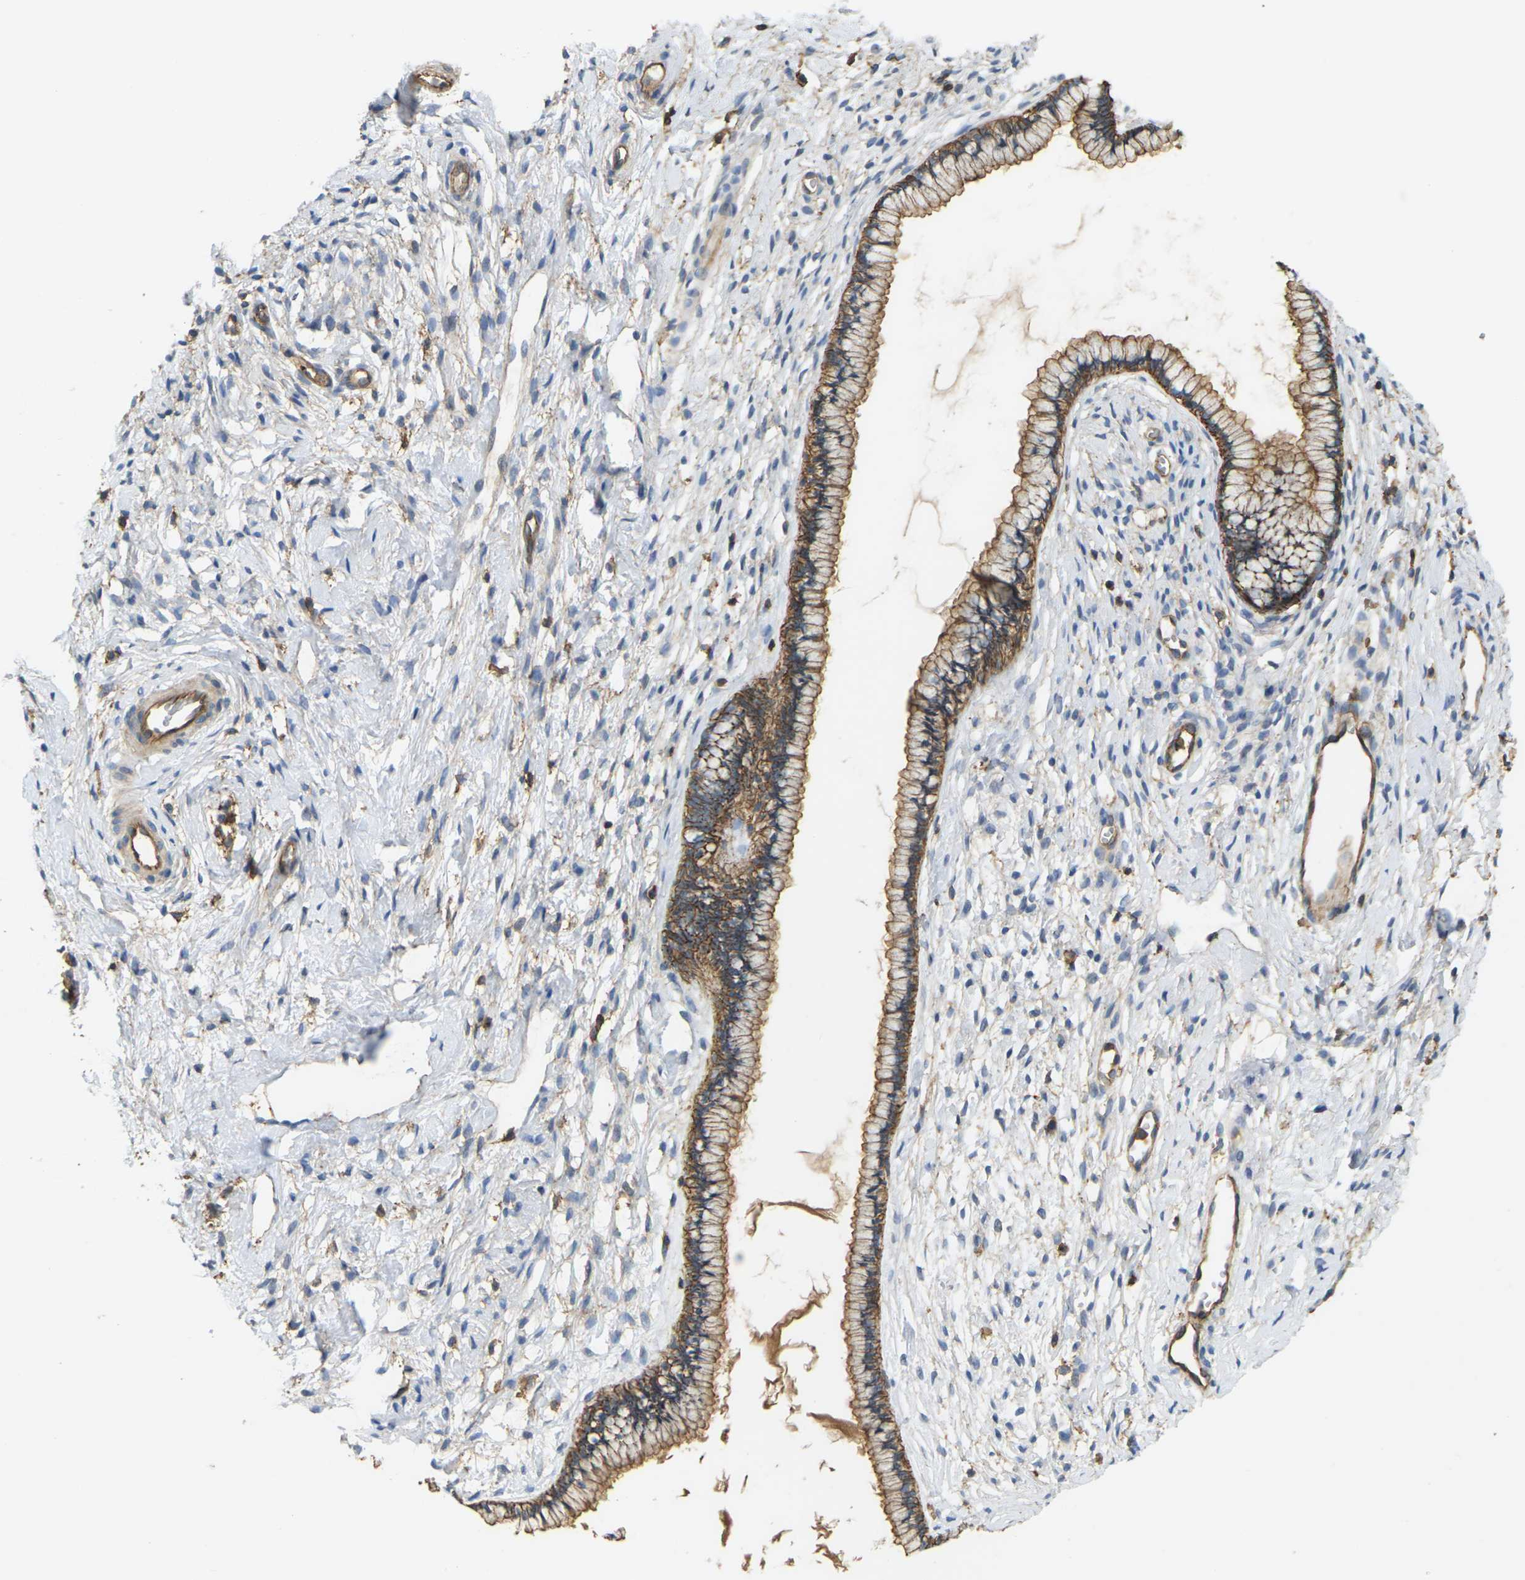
{"staining": {"intensity": "moderate", "quantity": ">75%", "location": "cytoplasmic/membranous"}, "tissue": "cervix", "cell_type": "Glandular cells", "image_type": "normal", "snomed": [{"axis": "morphology", "description": "Normal tissue, NOS"}, {"axis": "topography", "description": "Cervix"}], "caption": "This micrograph displays immunohistochemistry (IHC) staining of normal cervix, with medium moderate cytoplasmic/membranous staining in about >75% of glandular cells.", "gene": "IQGAP1", "patient": {"sex": "female", "age": 65}}